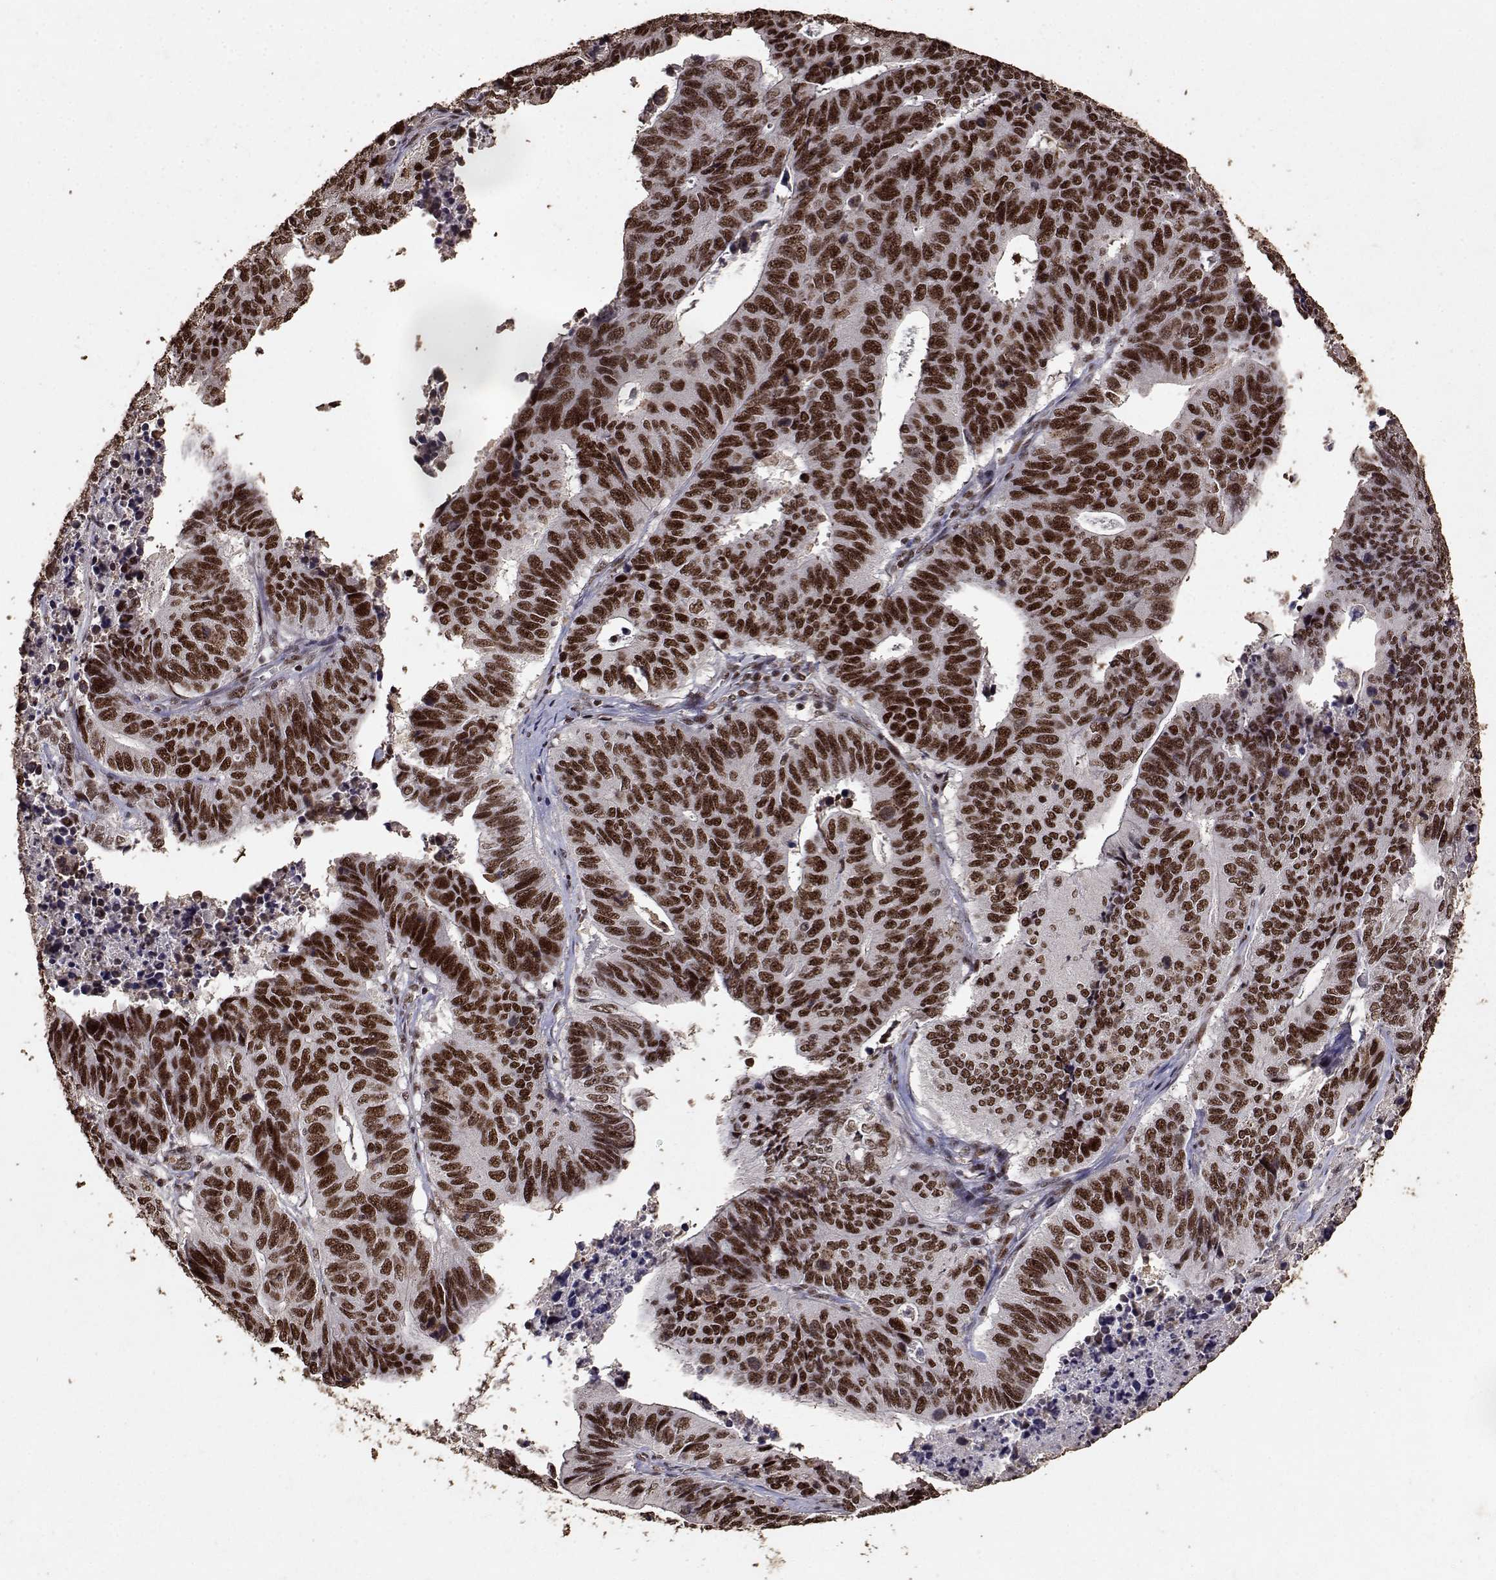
{"staining": {"intensity": "strong", "quantity": ">75%", "location": "nuclear"}, "tissue": "stomach cancer", "cell_type": "Tumor cells", "image_type": "cancer", "snomed": [{"axis": "morphology", "description": "Adenocarcinoma, NOS"}, {"axis": "topography", "description": "Stomach, upper"}], "caption": "Approximately >75% of tumor cells in human stomach cancer (adenocarcinoma) reveal strong nuclear protein positivity as visualized by brown immunohistochemical staining.", "gene": "TOE1", "patient": {"sex": "female", "age": 67}}